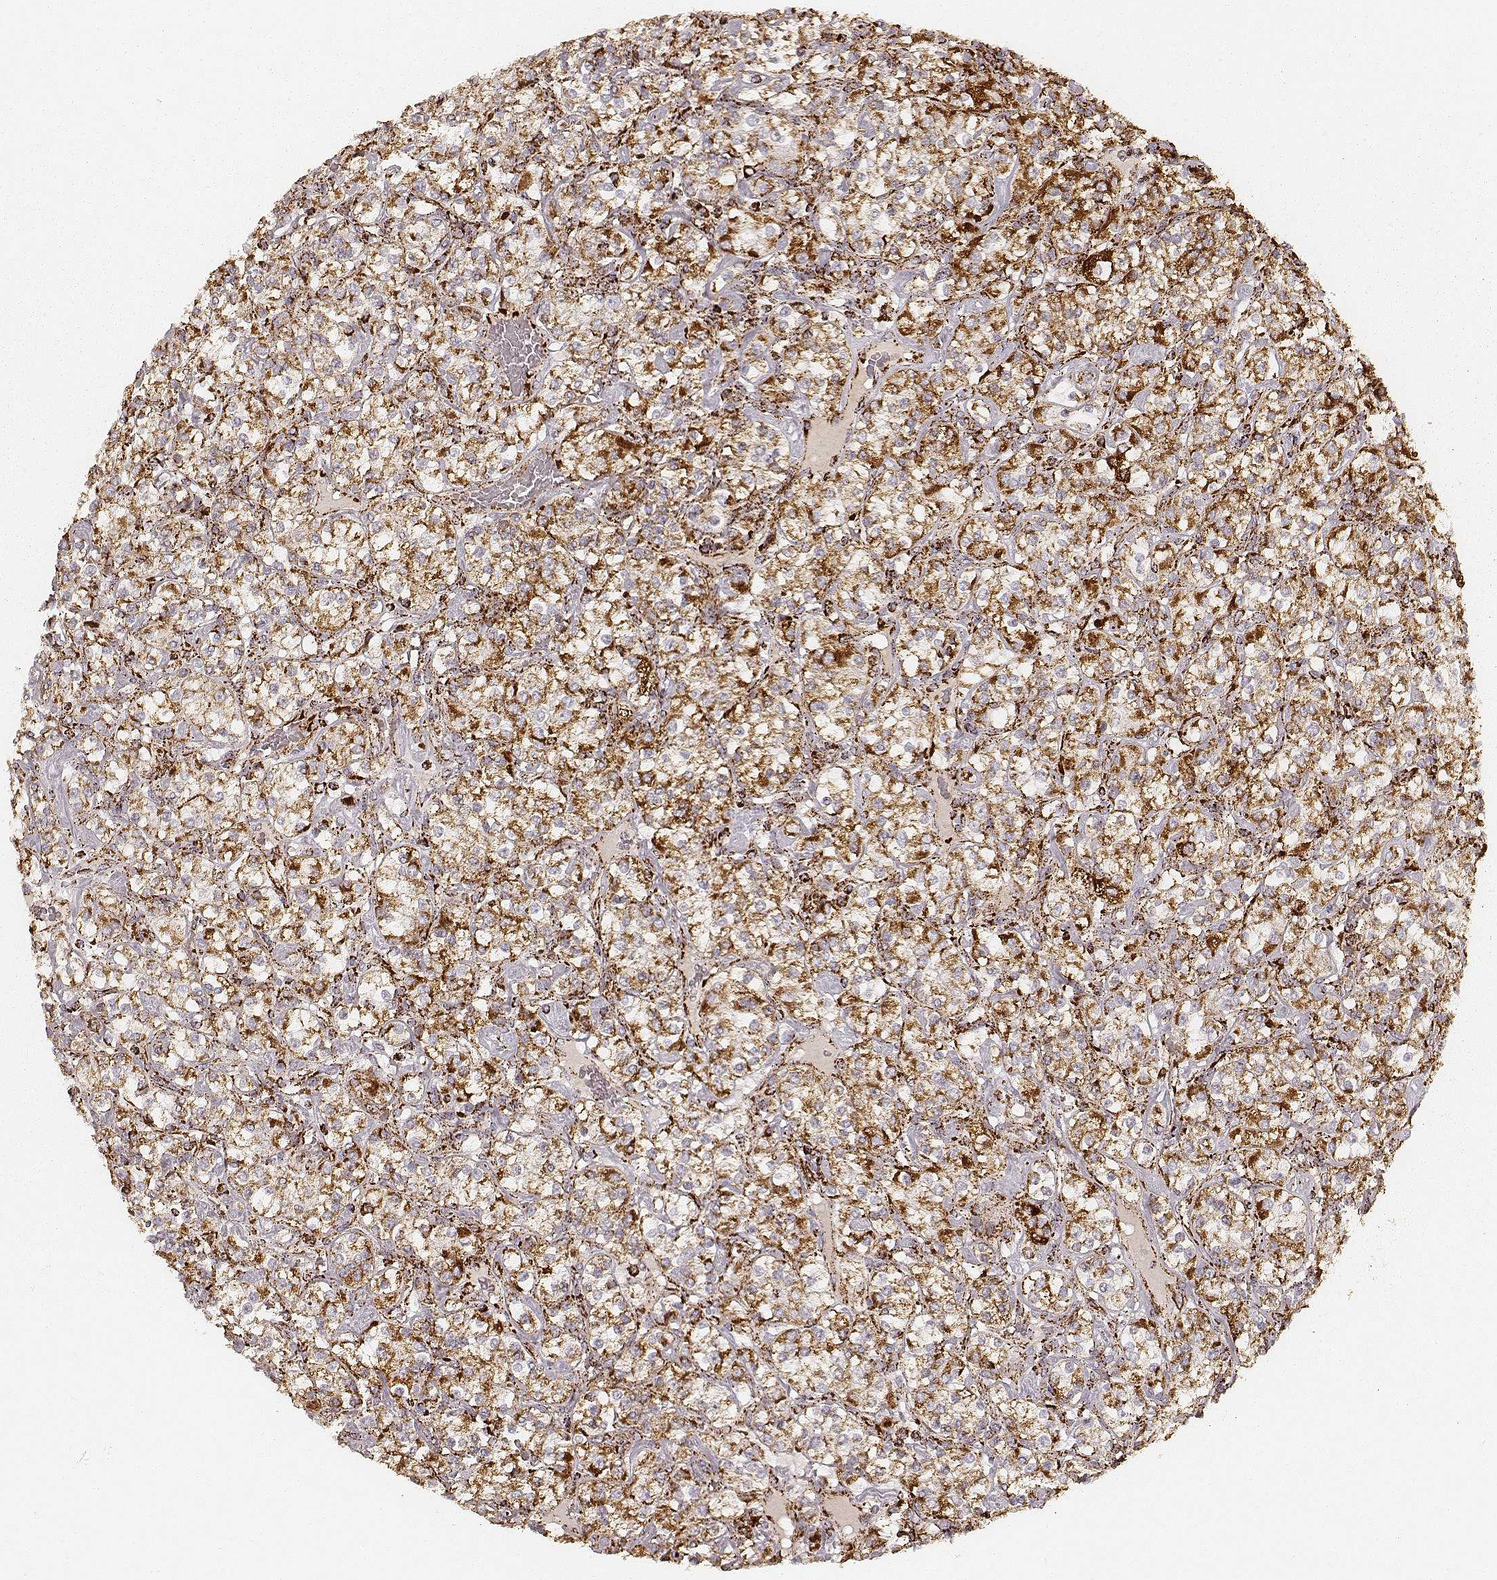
{"staining": {"intensity": "strong", "quantity": ">75%", "location": "cytoplasmic/membranous"}, "tissue": "renal cancer", "cell_type": "Tumor cells", "image_type": "cancer", "snomed": [{"axis": "morphology", "description": "Adenocarcinoma, NOS"}, {"axis": "topography", "description": "Kidney"}], "caption": "This is an image of immunohistochemistry (IHC) staining of renal adenocarcinoma, which shows strong expression in the cytoplasmic/membranous of tumor cells.", "gene": "CS", "patient": {"sex": "male", "age": 77}}